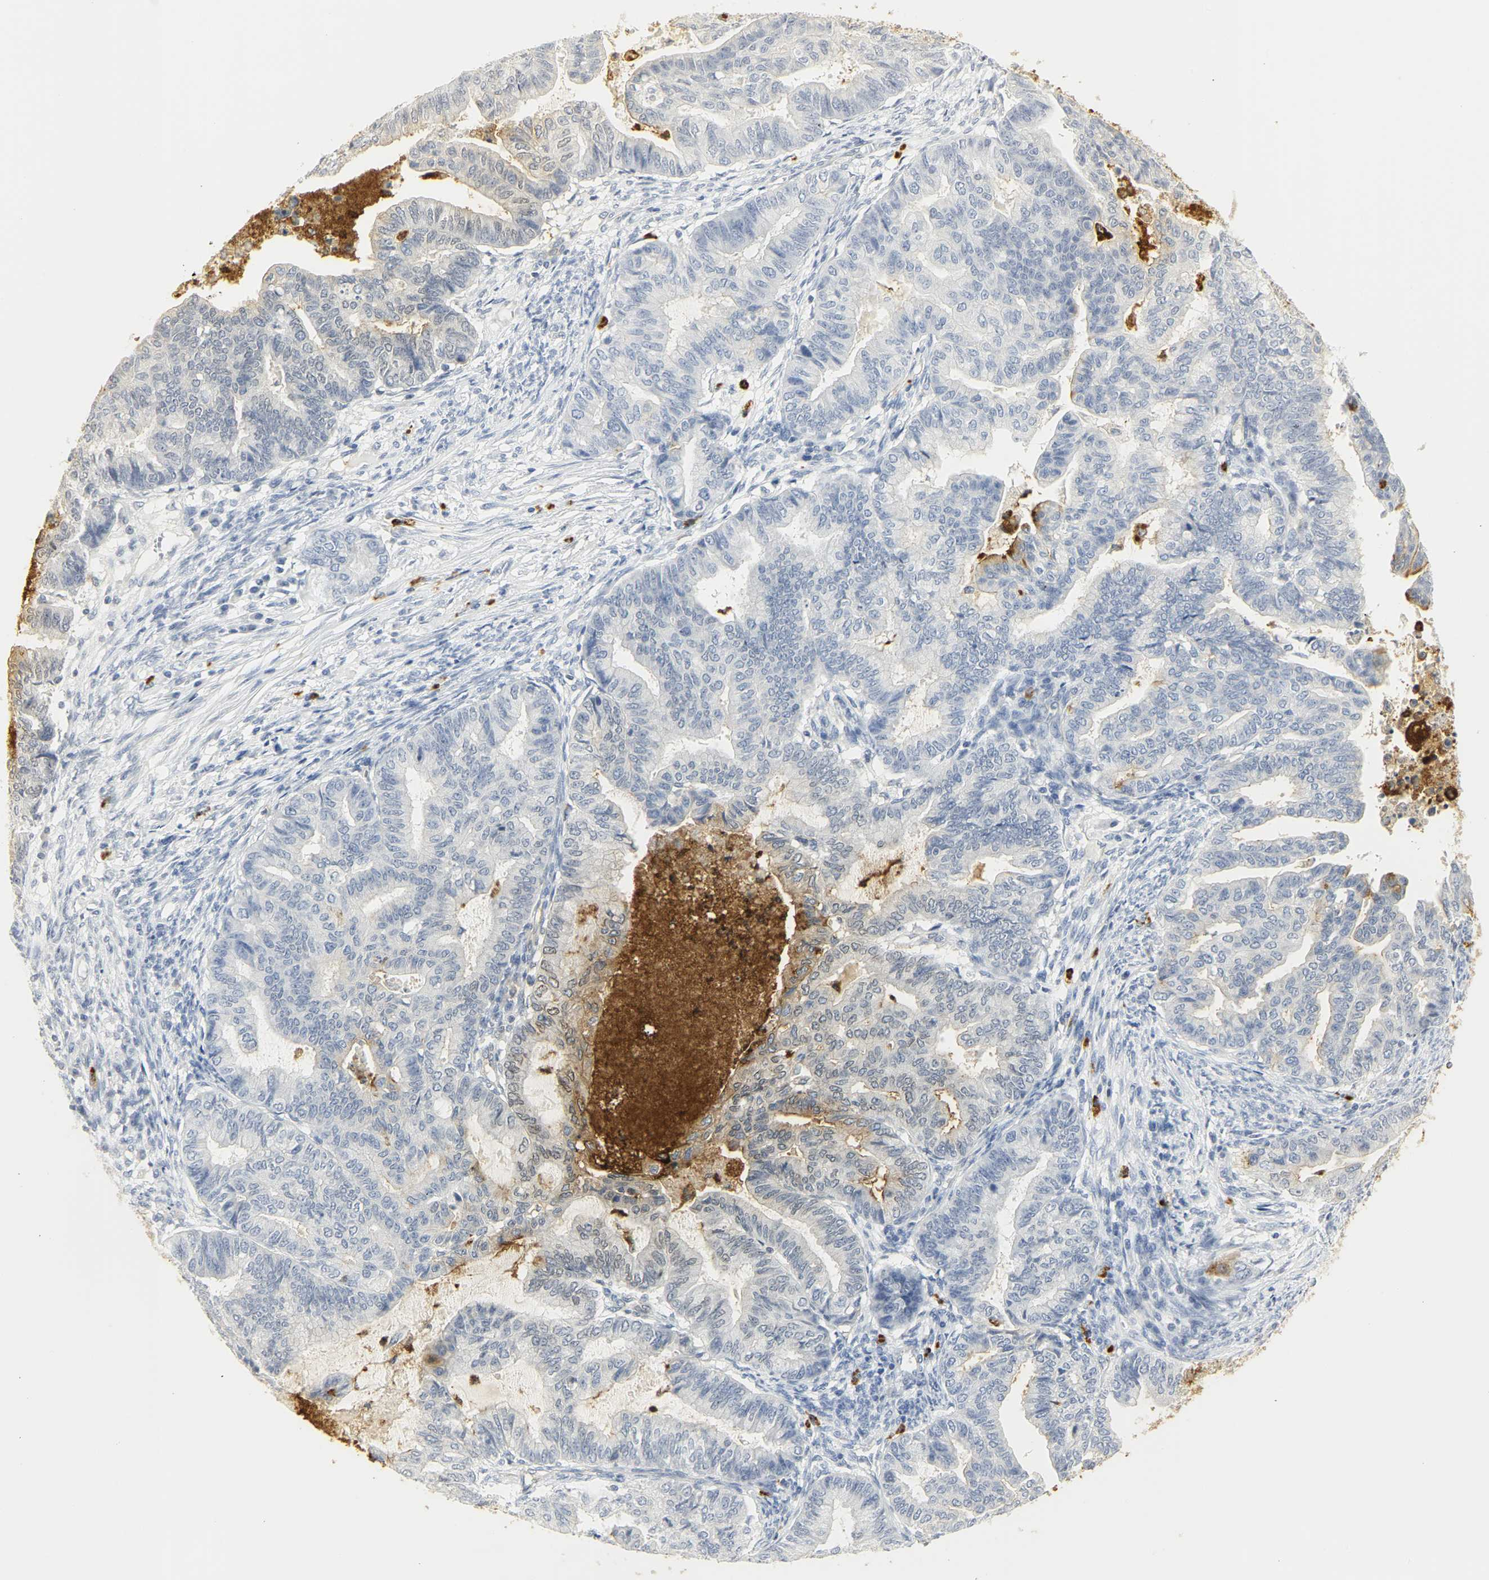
{"staining": {"intensity": "negative", "quantity": "none", "location": "none"}, "tissue": "endometrial cancer", "cell_type": "Tumor cells", "image_type": "cancer", "snomed": [{"axis": "morphology", "description": "Adenocarcinoma, NOS"}, {"axis": "topography", "description": "Endometrium"}], "caption": "IHC histopathology image of endometrial cancer (adenocarcinoma) stained for a protein (brown), which reveals no staining in tumor cells.", "gene": "CEACAM5", "patient": {"sex": "female", "age": 79}}